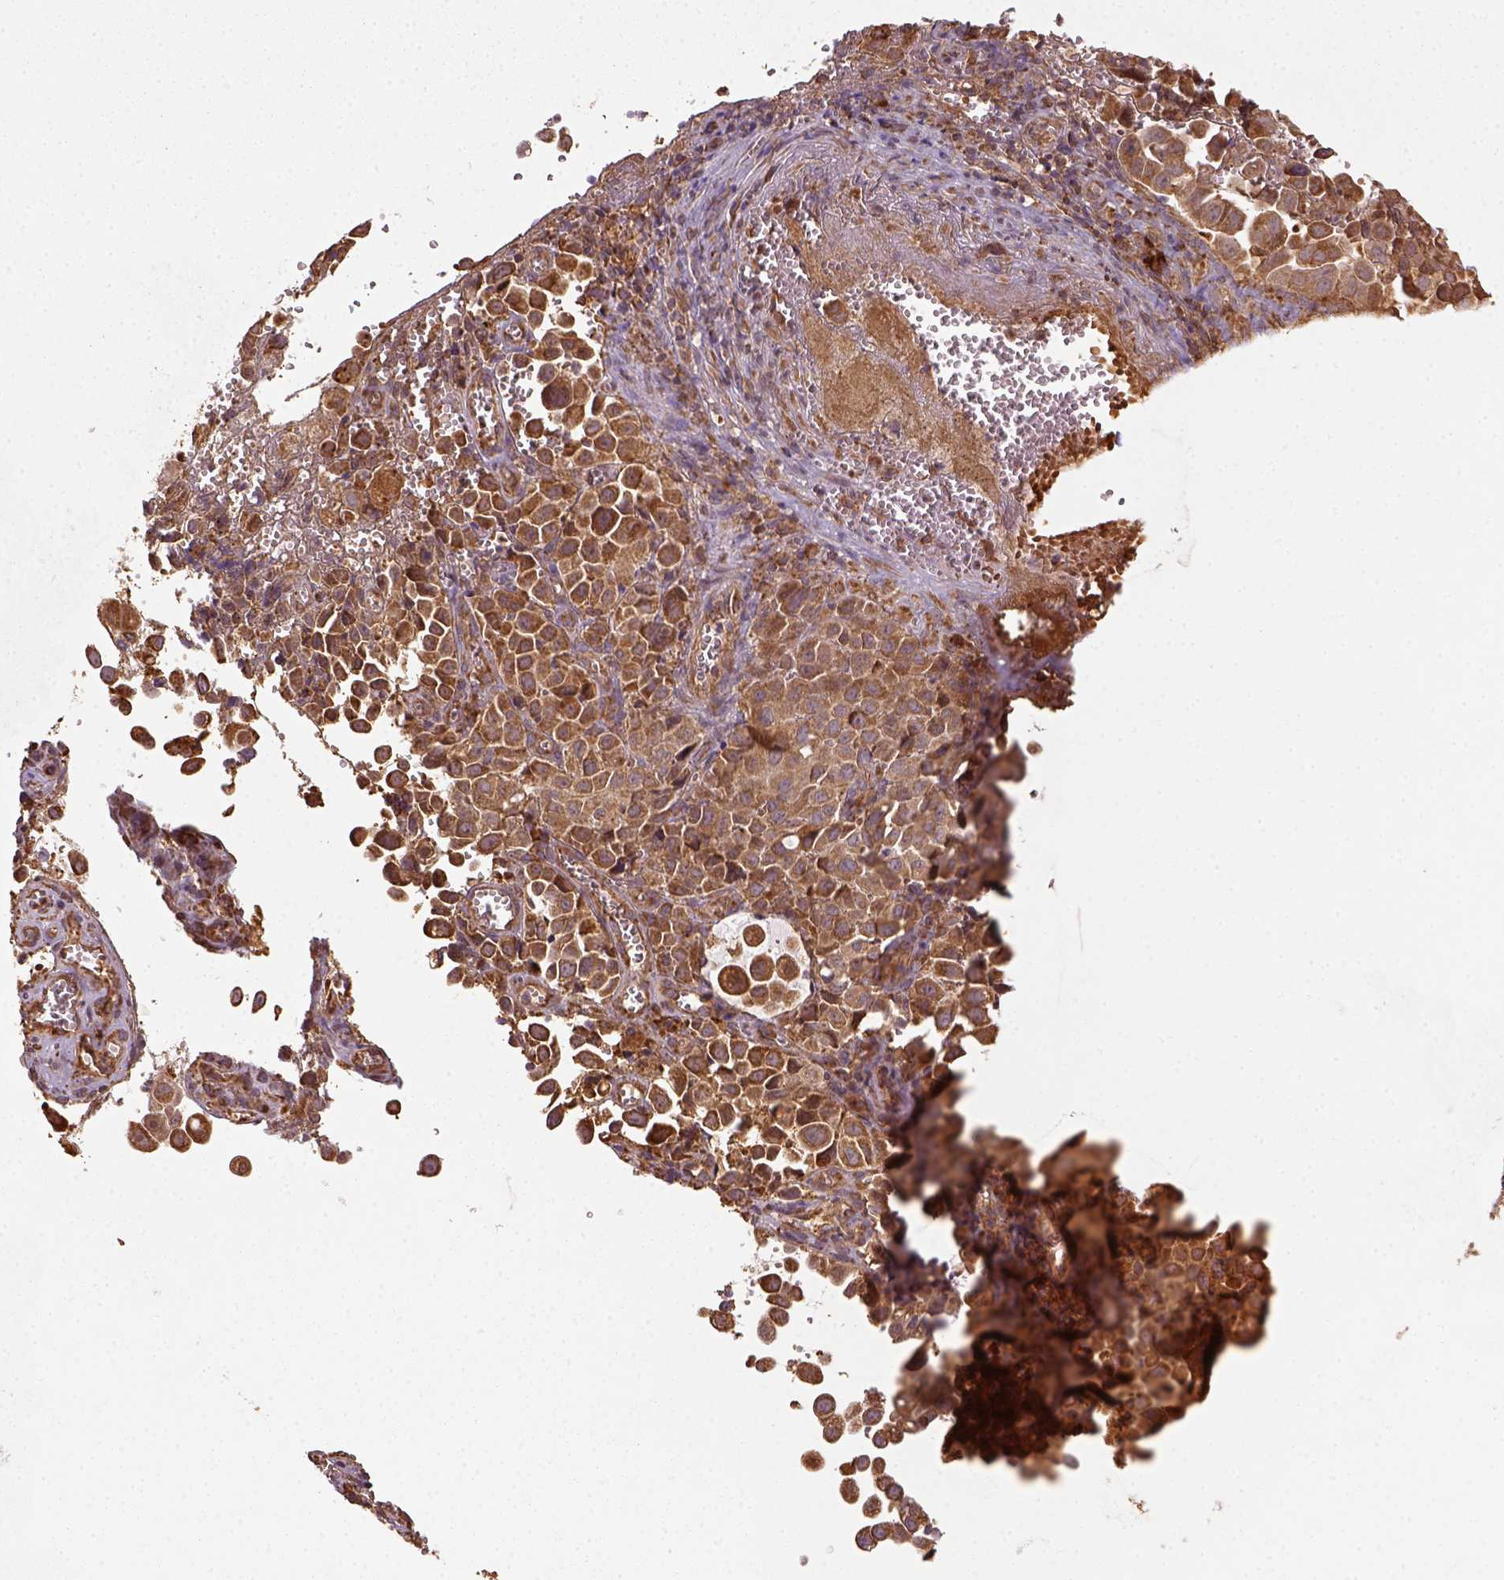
{"staining": {"intensity": "moderate", "quantity": ">75%", "location": "cytoplasmic/membranous"}, "tissue": "cervical cancer", "cell_type": "Tumor cells", "image_type": "cancer", "snomed": [{"axis": "morphology", "description": "Squamous cell carcinoma, NOS"}, {"axis": "topography", "description": "Cervix"}], "caption": "IHC of cervical squamous cell carcinoma exhibits medium levels of moderate cytoplasmic/membranous staining in approximately >75% of tumor cells. (DAB (3,3'-diaminobenzidine) IHC, brown staining for protein, blue staining for nuclei).", "gene": "MAPK8IP3", "patient": {"sex": "female", "age": 55}}